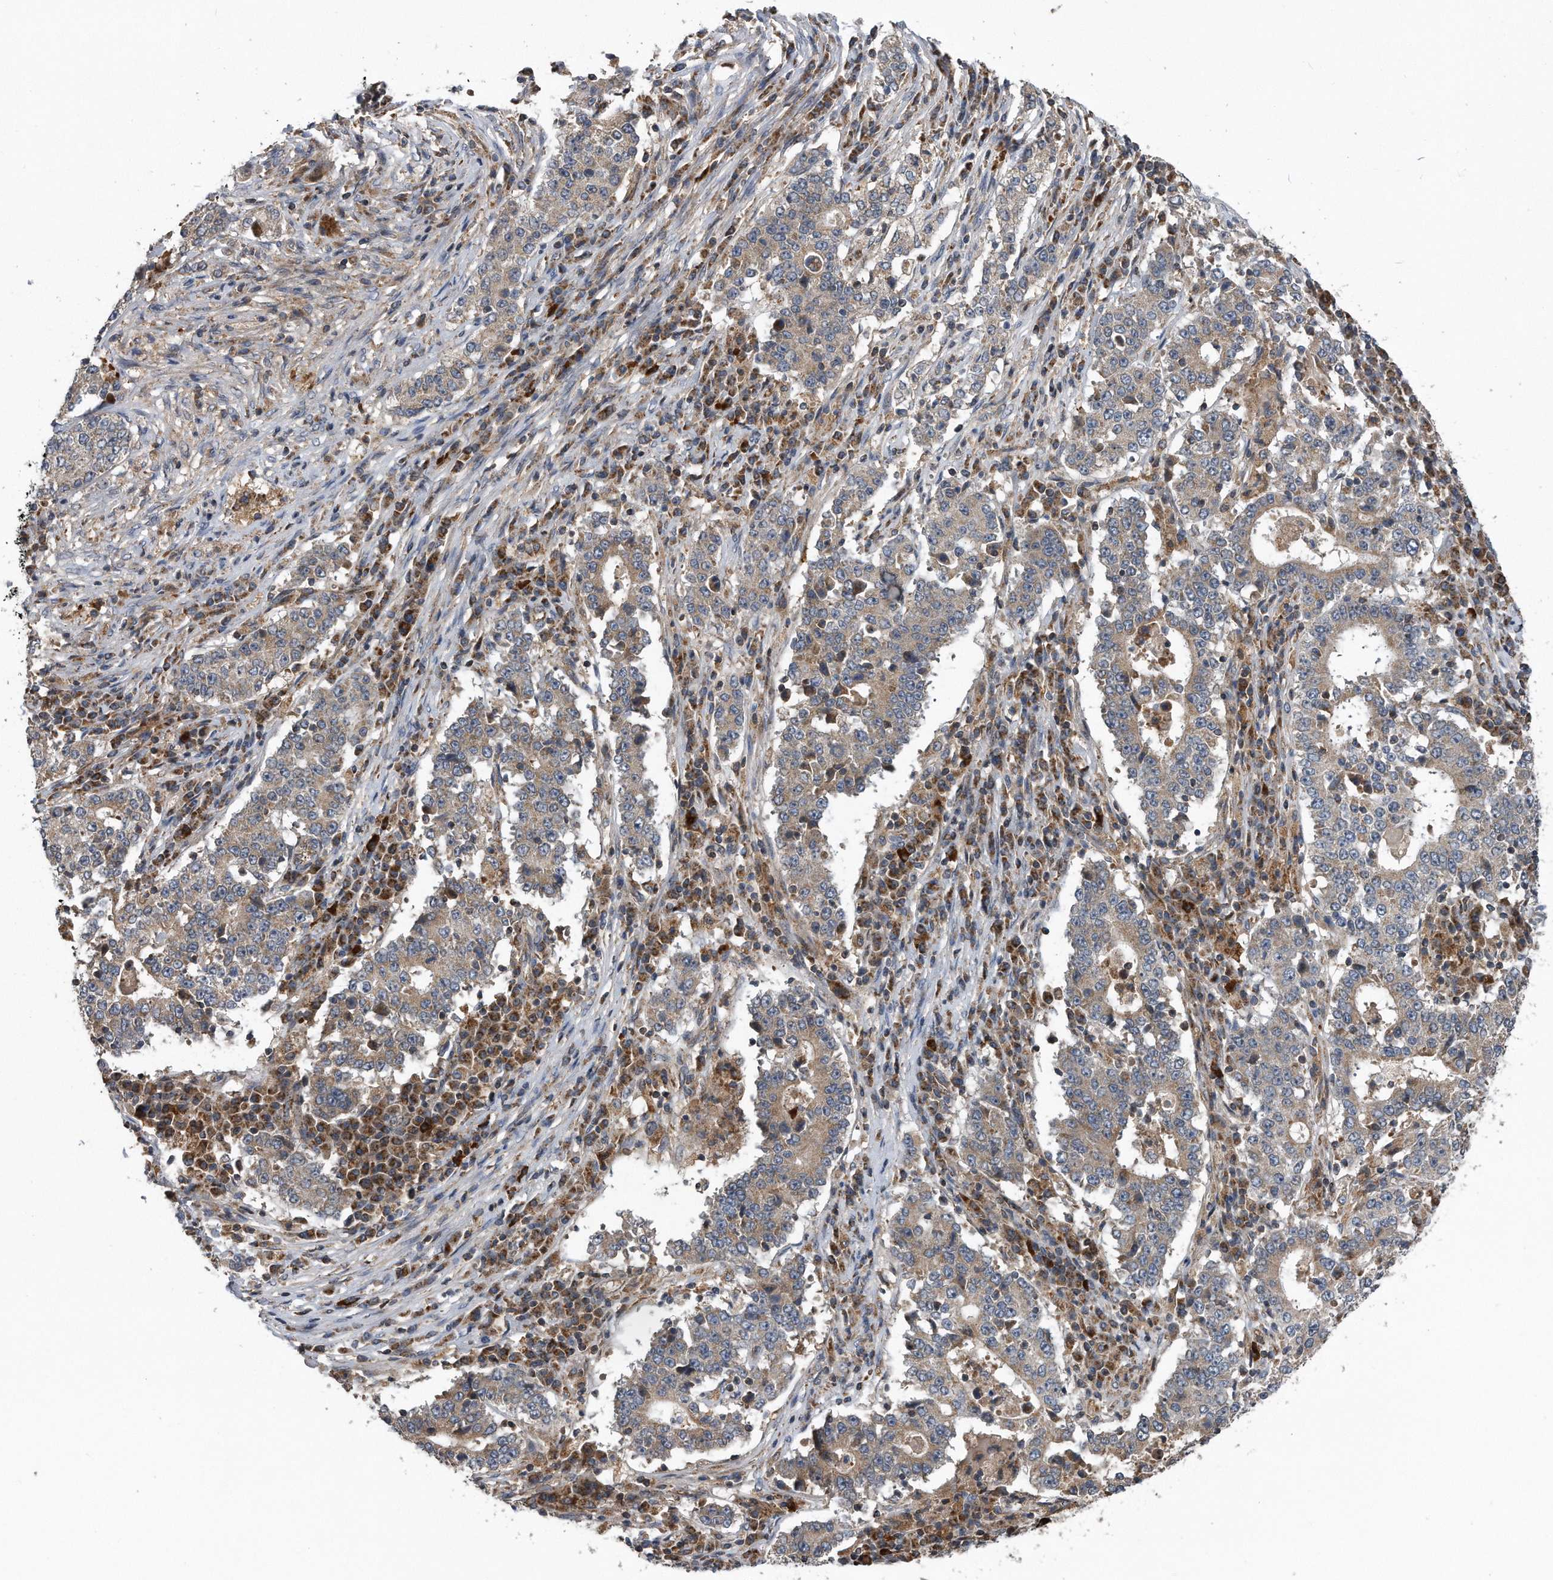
{"staining": {"intensity": "weak", "quantity": ">75%", "location": "cytoplasmic/membranous"}, "tissue": "stomach cancer", "cell_type": "Tumor cells", "image_type": "cancer", "snomed": [{"axis": "morphology", "description": "Adenocarcinoma, NOS"}, {"axis": "topography", "description": "Stomach"}], "caption": "An IHC photomicrograph of tumor tissue is shown. Protein staining in brown labels weak cytoplasmic/membranous positivity in stomach cancer within tumor cells.", "gene": "ALPK2", "patient": {"sex": "male", "age": 59}}